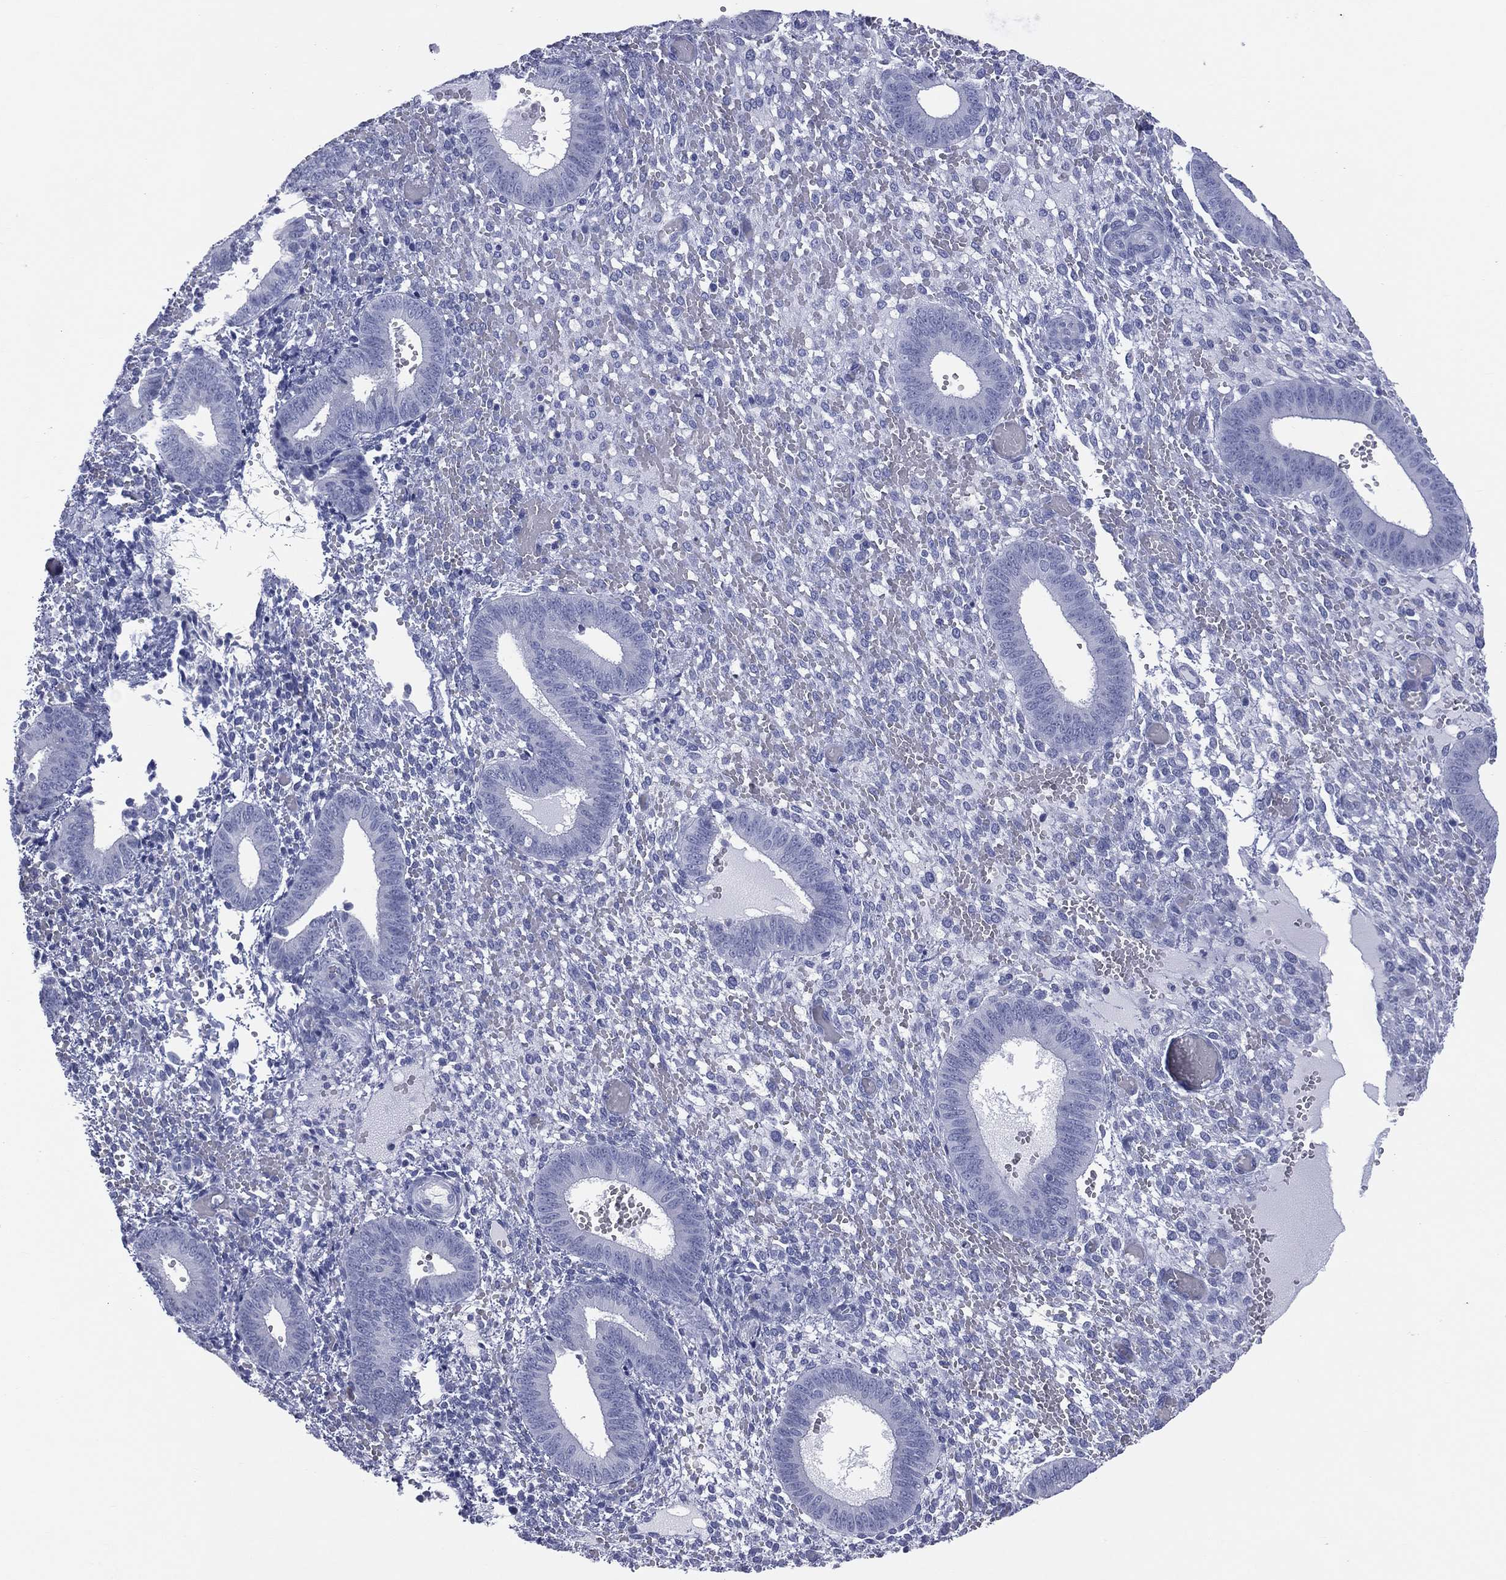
{"staining": {"intensity": "negative", "quantity": "none", "location": "none"}, "tissue": "endometrium", "cell_type": "Cells in endometrial stroma", "image_type": "normal", "snomed": [{"axis": "morphology", "description": "Normal tissue, NOS"}, {"axis": "topography", "description": "Endometrium"}], "caption": "A histopathology image of human endometrium is negative for staining in cells in endometrial stroma. (DAB (3,3'-diaminobenzidine) immunohistochemistry (IHC), high magnification).", "gene": "MLN", "patient": {"sex": "female", "age": 42}}